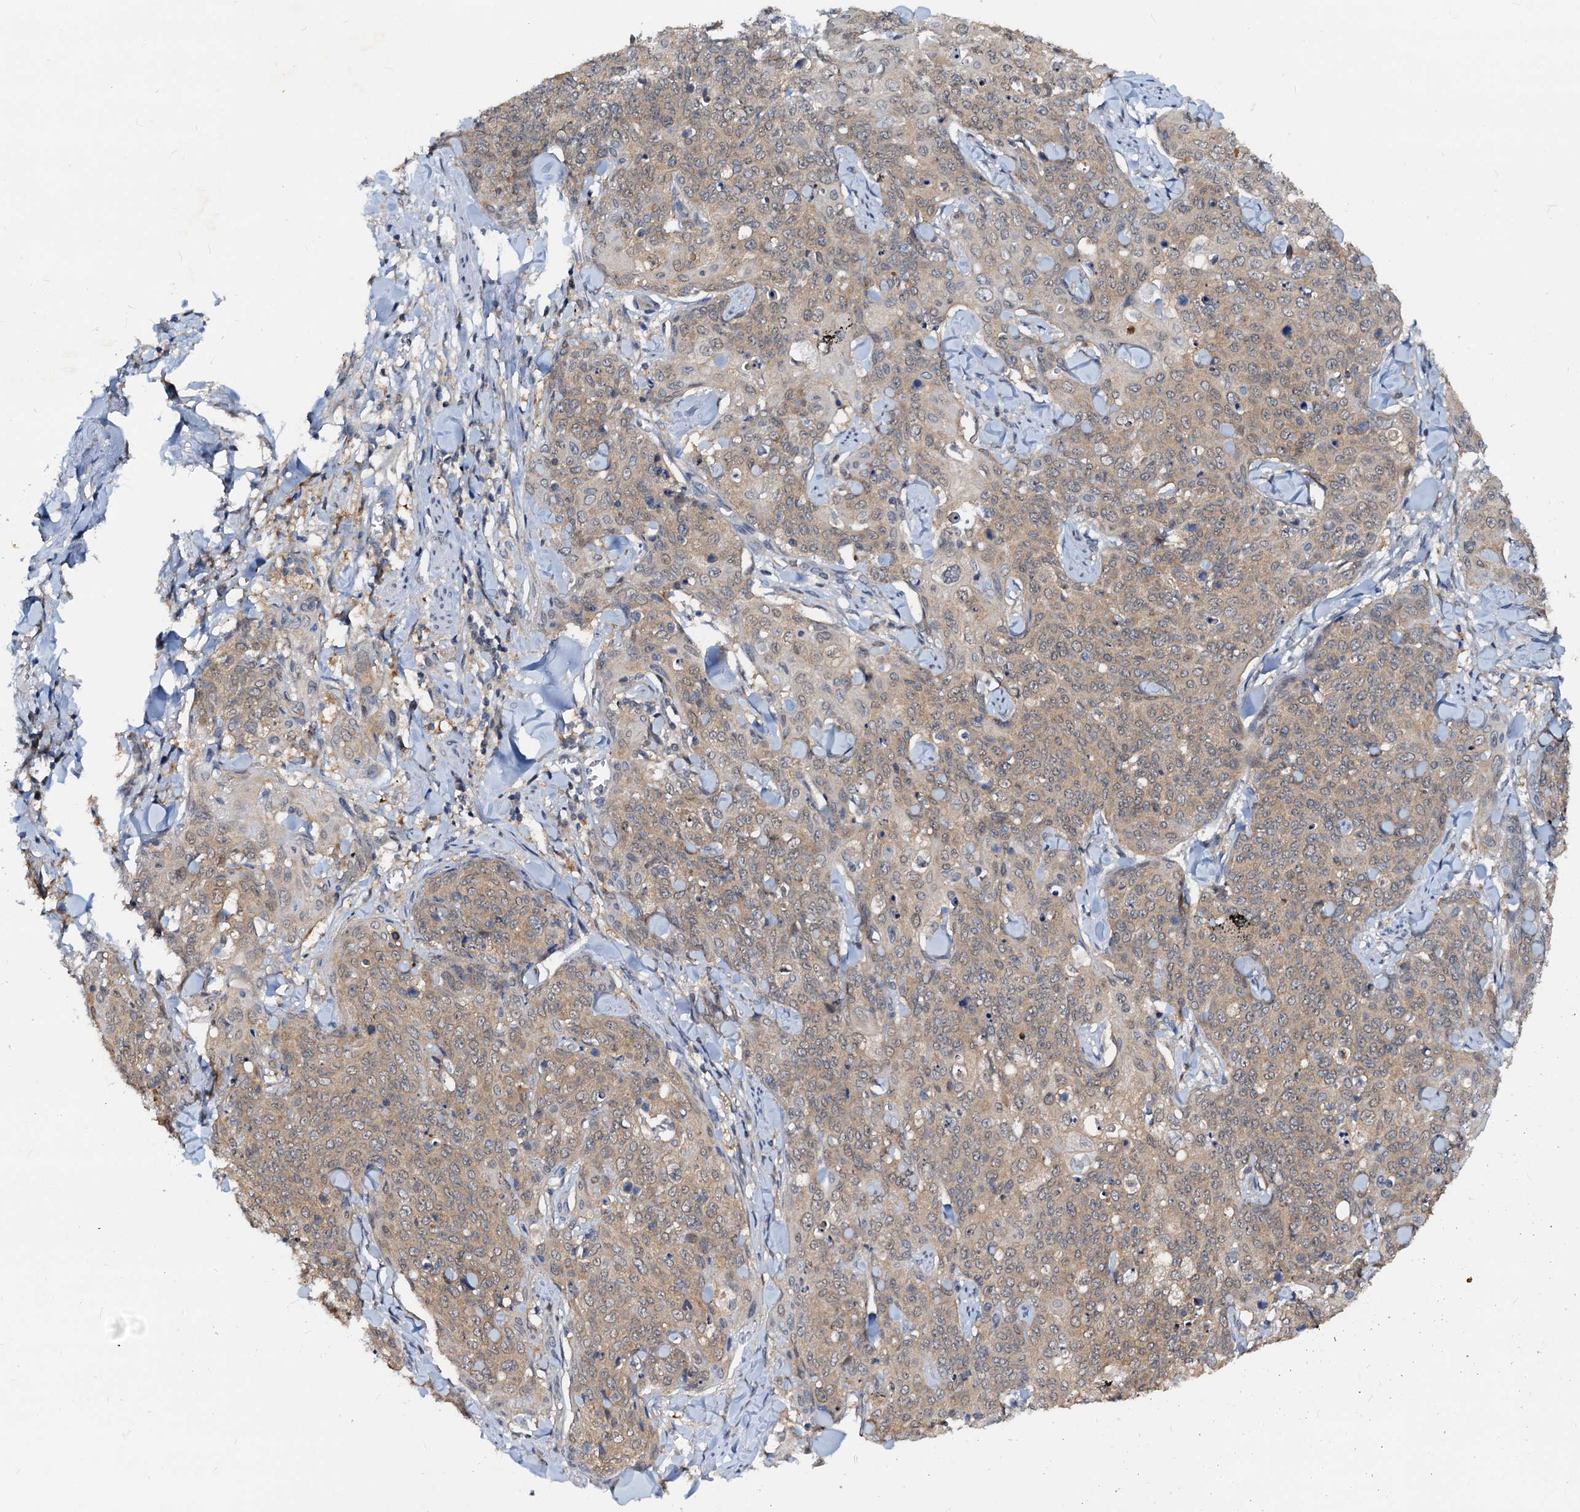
{"staining": {"intensity": "weak", "quantity": ">75%", "location": "cytoplasmic/membranous"}, "tissue": "skin cancer", "cell_type": "Tumor cells", "image_type": "cancer", "snomed": [{"axis": "morphology", "description": "Squamous cell carcinoma, NOS"}, {"axis": "topography", "description": "Skin"}, {"axis": "topography", "description": "Vulva"}], "caption": "A histopathology image showing weak cytoplasmic/membranous positivity in about >75% of tumor cells in skin cancer, as visualized by brown immunohistochemical staining.", "gene": "PTGES3", "patient": {"sex": "female", "age": 85}}